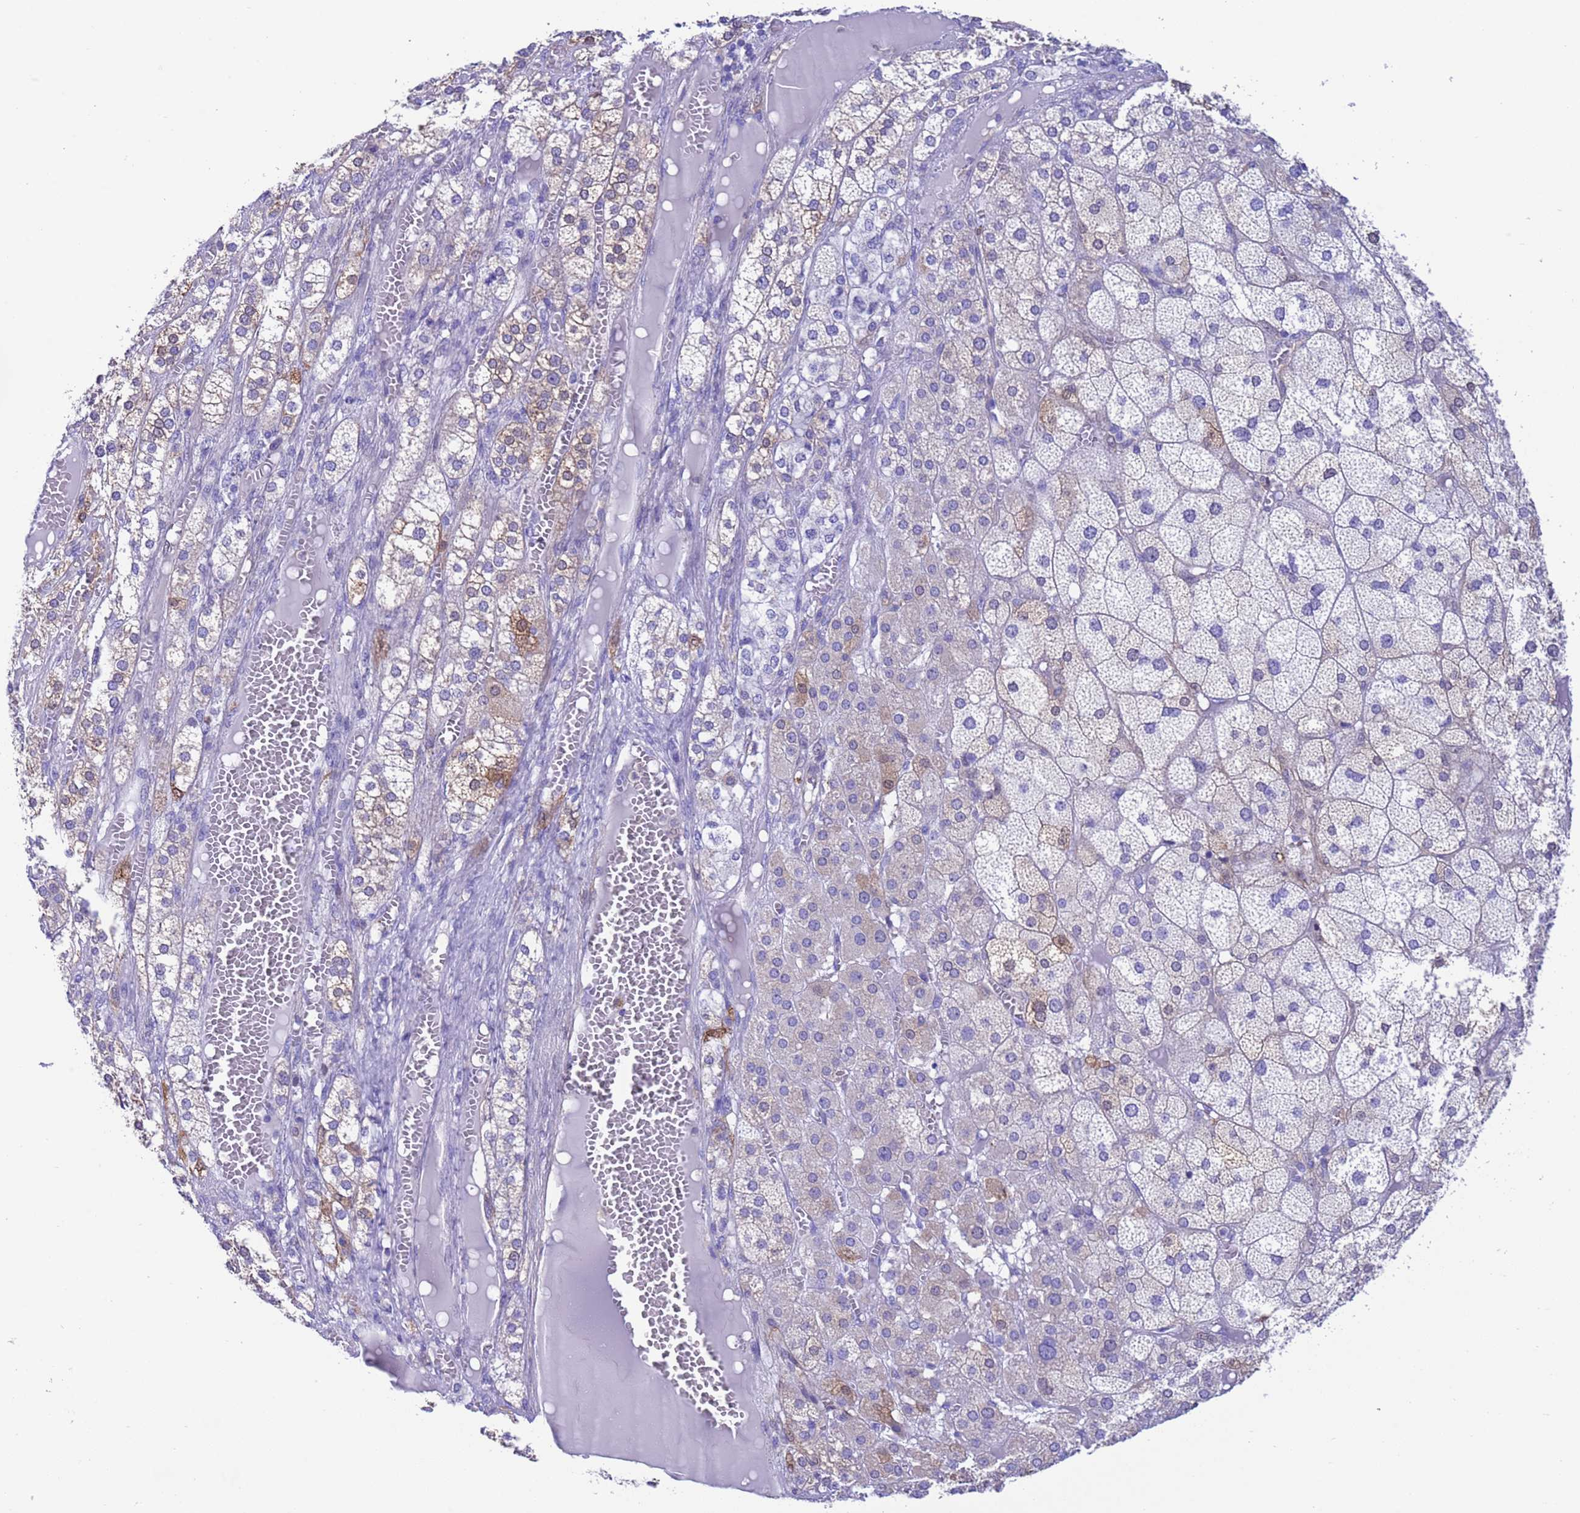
{"staining": {"intensity": "moderate", "quantity": "<25%", "location": "cytoplasmic/membranous"}, "tissue": "adrenal gland", "cell_type": "Glandular cells", "image_type": "normal", "snomed": [{"axis": "morphology", "description": "Normal tissue, NOS"}, {"axis": "topography", "description": "Adrenal gland"}], "caption": "Protein staining shows moderate cytoplasmic/membranous positivity in about <25% of glandular cells in normal adrenal gland. (IHC, brightfield microscopy, high magnification).", "gene": "C6orf47", "patient": {"sex": "female", "age": 61}}